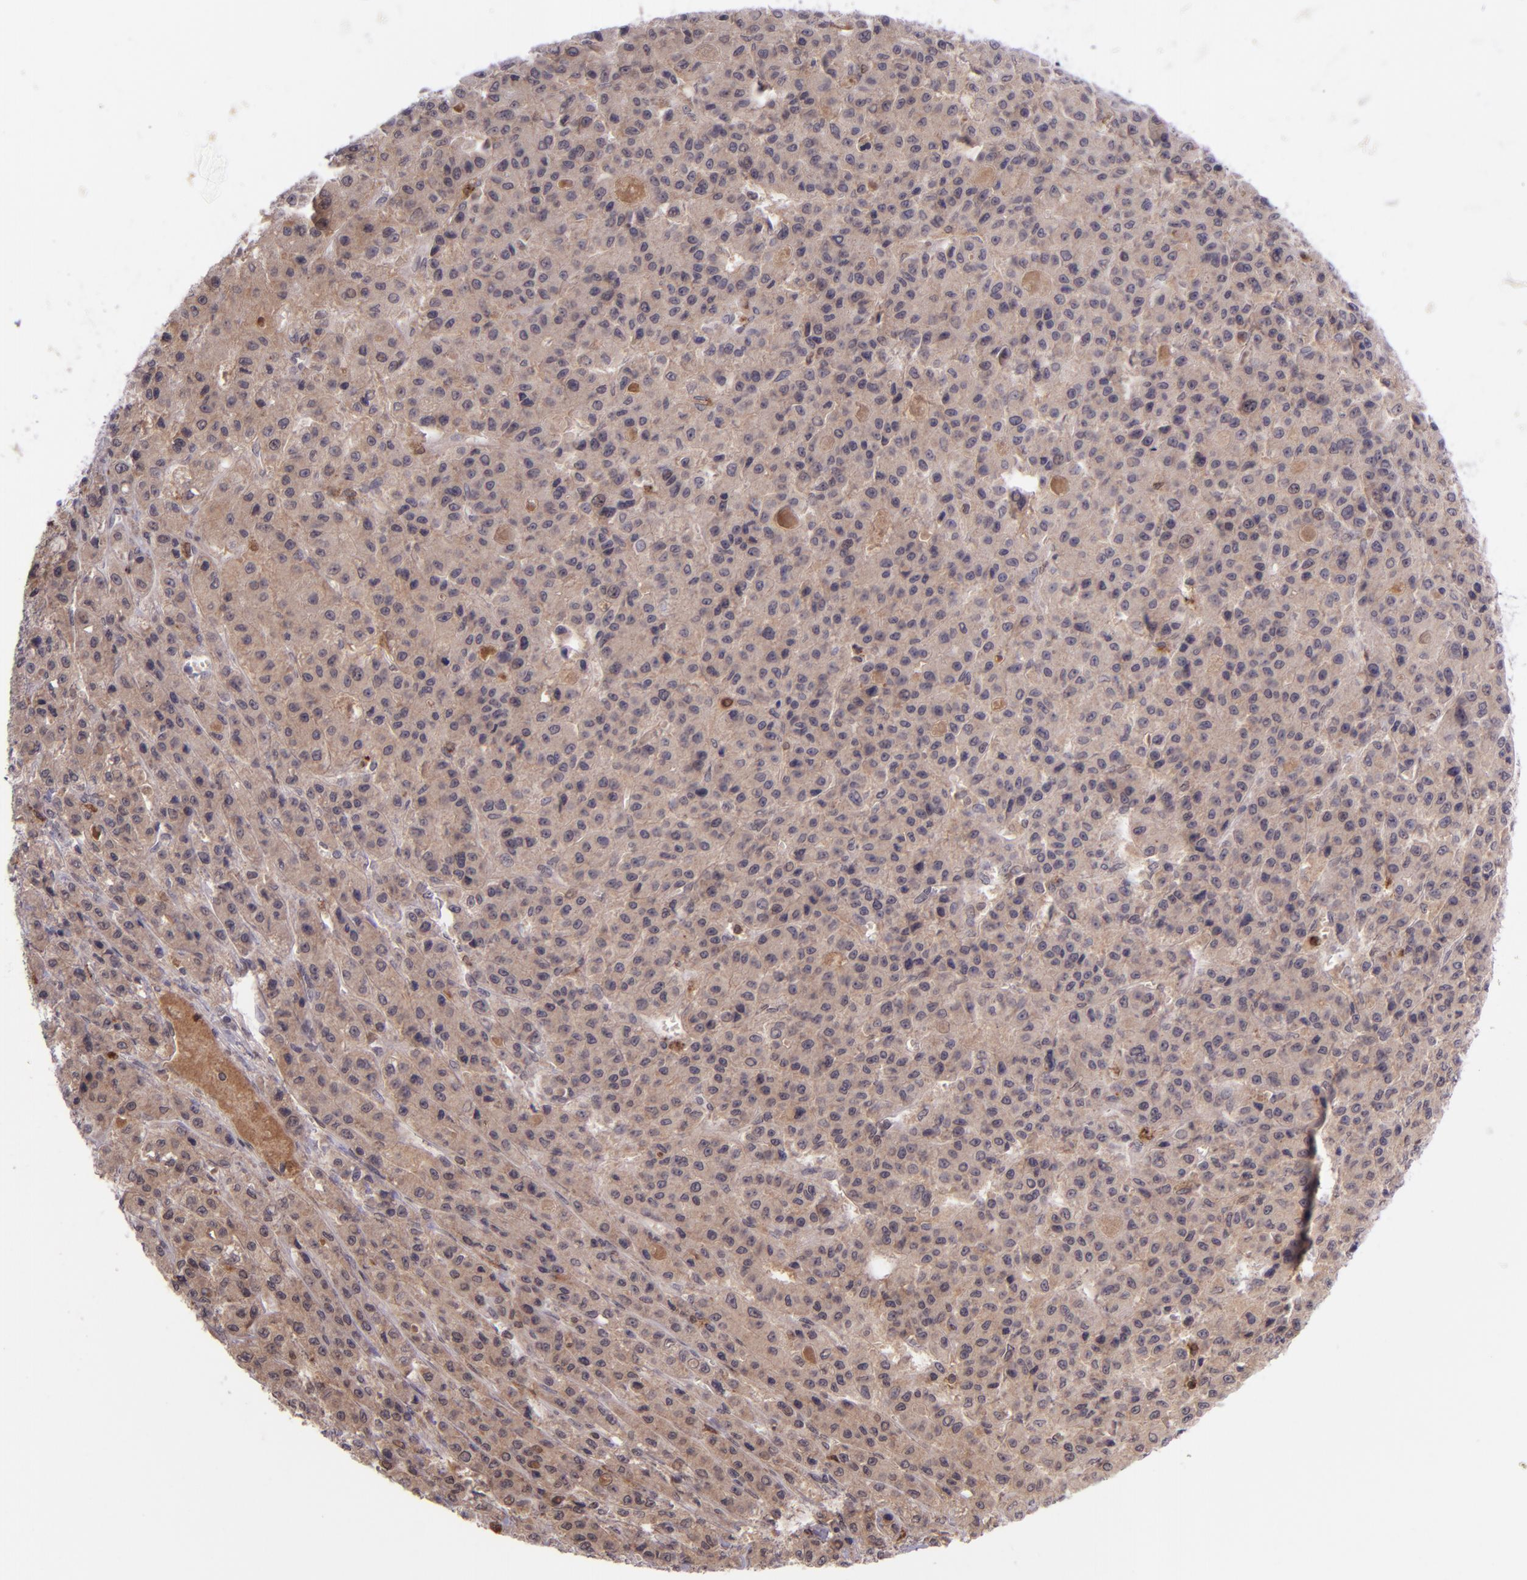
{"staining": {"intensity": "weak", "quantity": ">75%", "location": "cytoplasmic/membranous"}, "tissue": "liver cancer", "cell_type": "Tumor cells", "image_type": "cancer", "snomed": [{"axis": "morphology", "description": "Carcinoma, Hepatocellular, NOS"}, {"axis": "topography", "description": "Liver"}], "caption": "Liver cancer stained with a protein marker displays weak staining in tumor cells.", "gene": "SELL", "patient": {"sex": "male", "age": 70}}